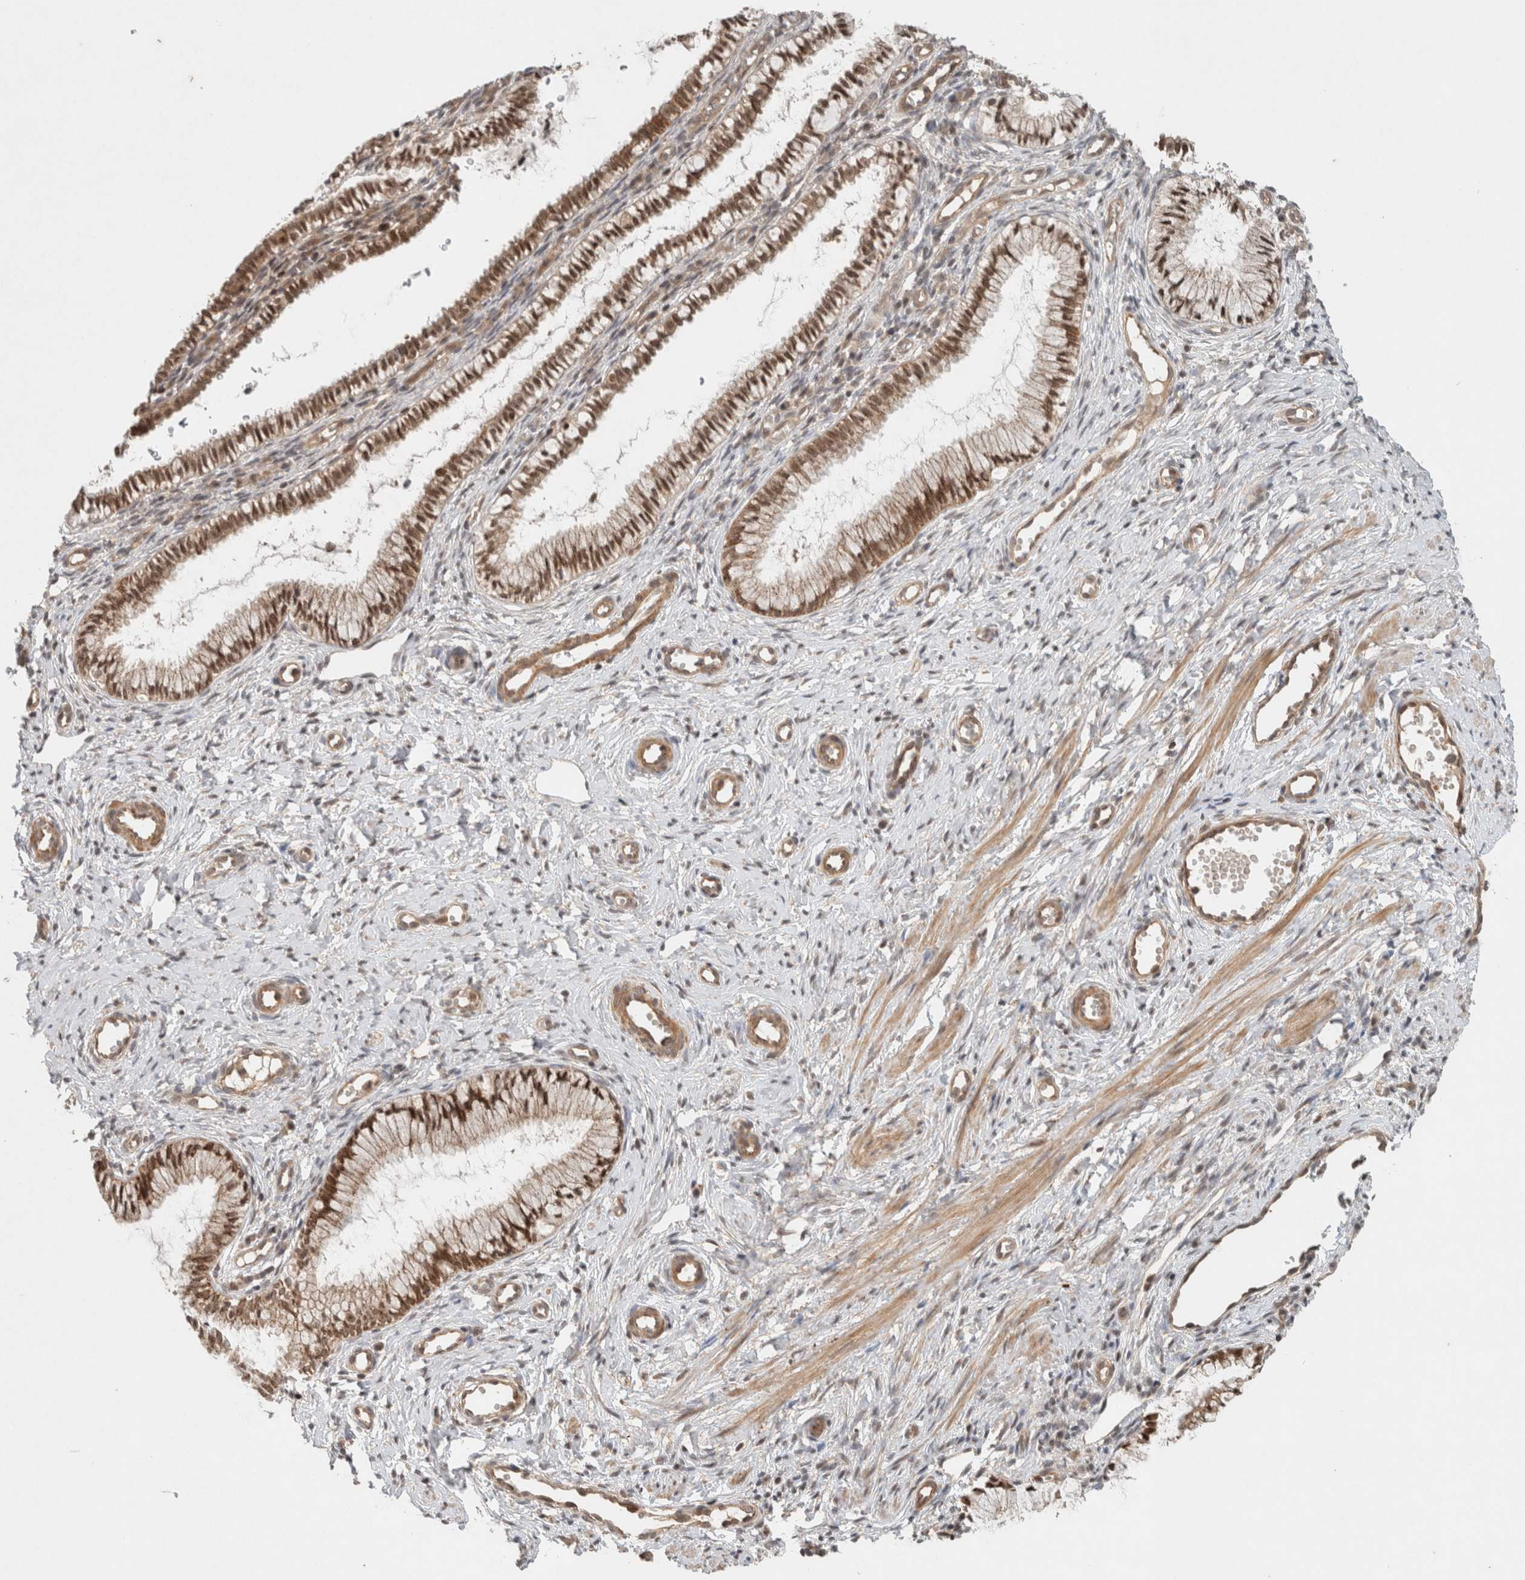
{"staining": {"intensity": "moderate", "quantity": ">75%", "location": "nuclear"}, "tissue": "cervix", "cell_type": "Glandular cells", "image_type": "normal", "snomed": [{"axis": "morphology", "description": "Normal tissue, NOS"}, {"axis": "topography", "description": "Cervix"}], "caption": "High-power microscopy captured an immunohistochemistry micrograph of benign cervix, revealing moderate nuclear staining in approximately >75% of glandular cells.", "gene": "CAAP1", "patient": {"sex": "female", "age": 27}}